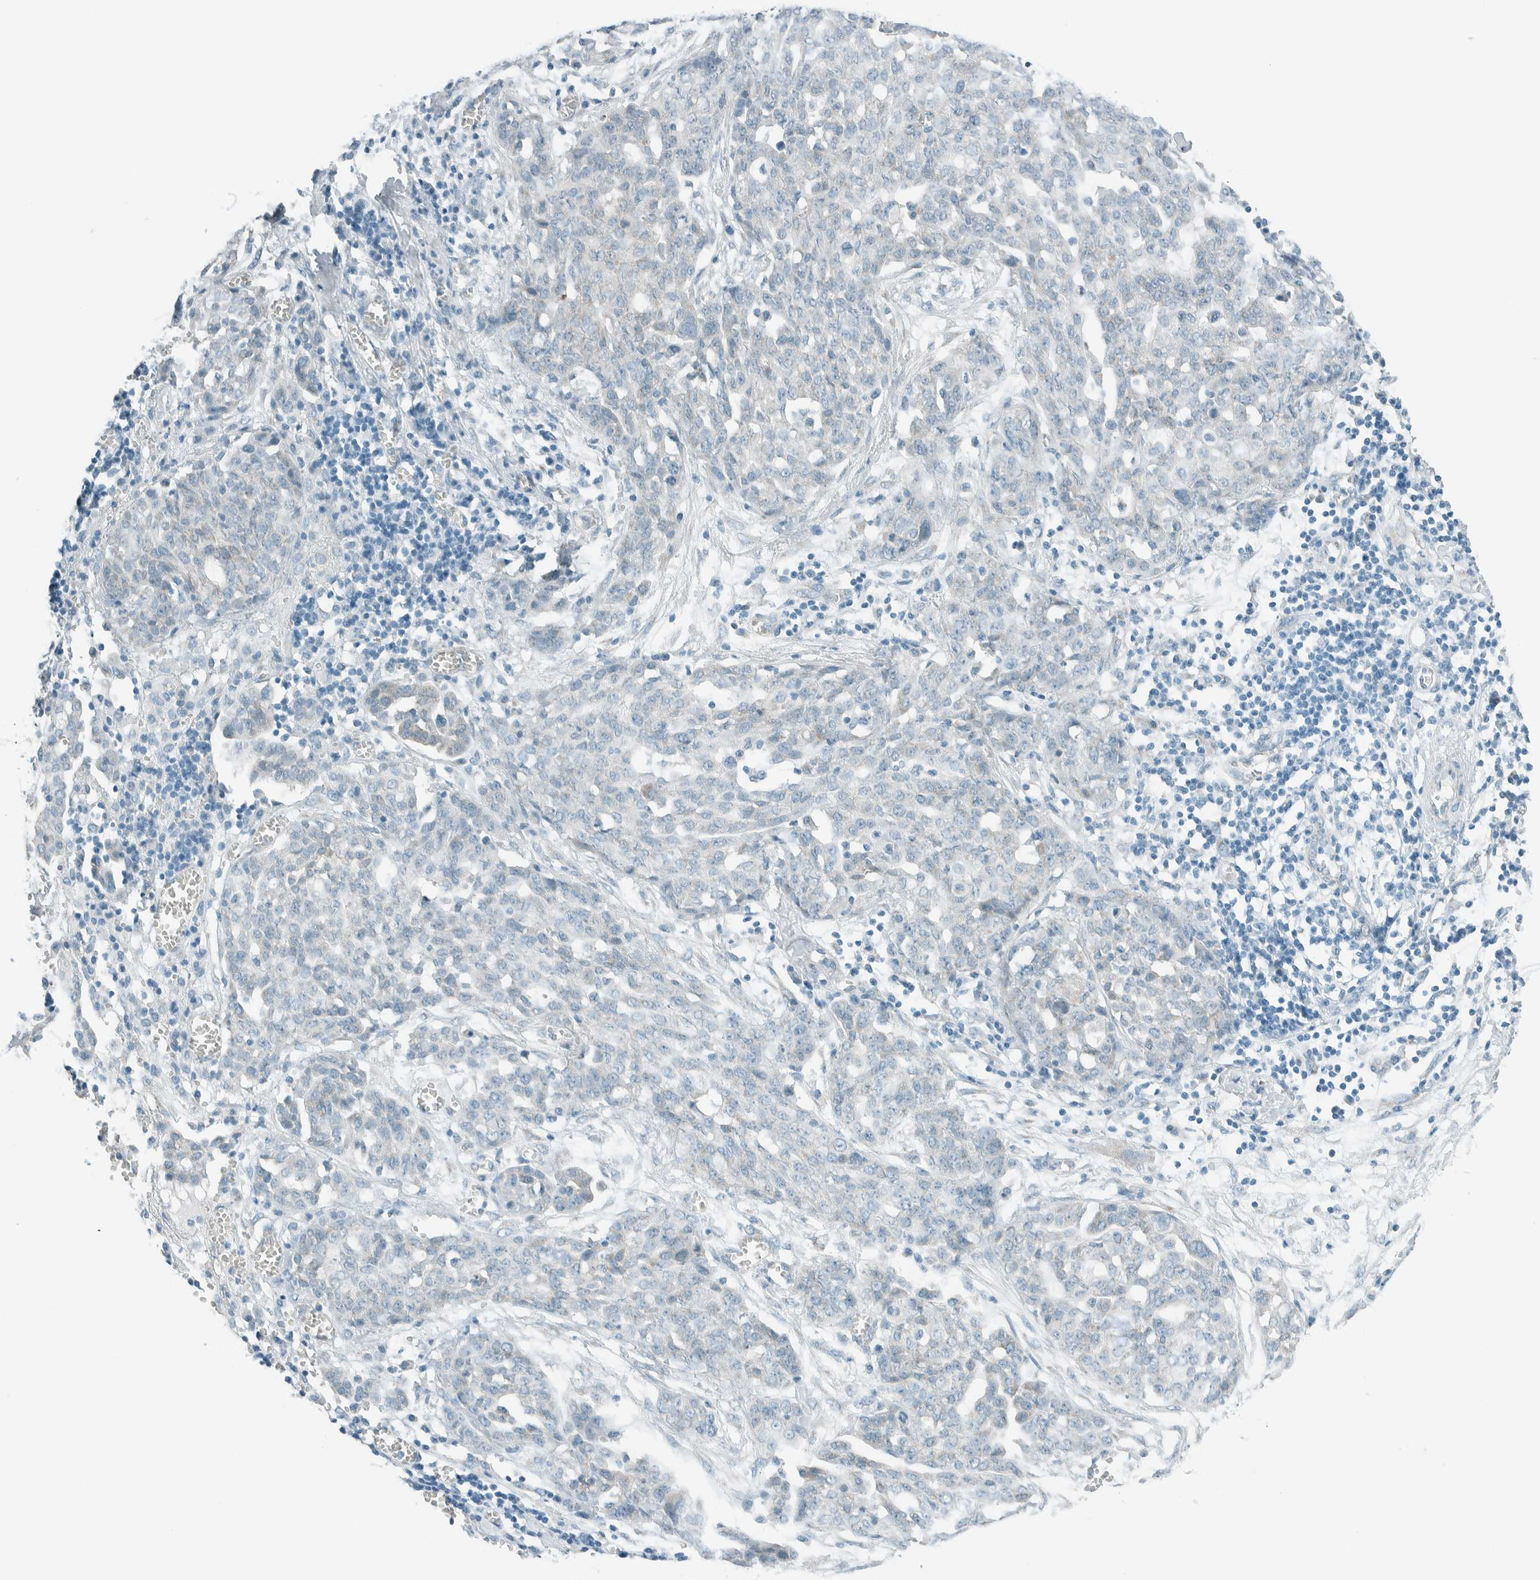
{"staining": {"intensity": "negative", "quantity": "none", "location": "none"}, "tissue": "ovarian cancer", "cell_type": "Tumor cells", "image_type": "cancer", "snomed": [{"axis": "morphology", "description": "Cystadenocarcinoma, serous, NOS"}, {"axis": "topography", "description": "Soft tissue"}, {"axis": "topography", "description": "Ovary"}], "caption": "A micrograph of ovarian cancer (serous cystadenocarcinoma) stained for a protein shows no brown staining in tumor cells. (Brightfield microscopy of DAB IHC at high magnification).", "gene": "ALDH7A1", "patient": {"sex": "female", "age": 57}}